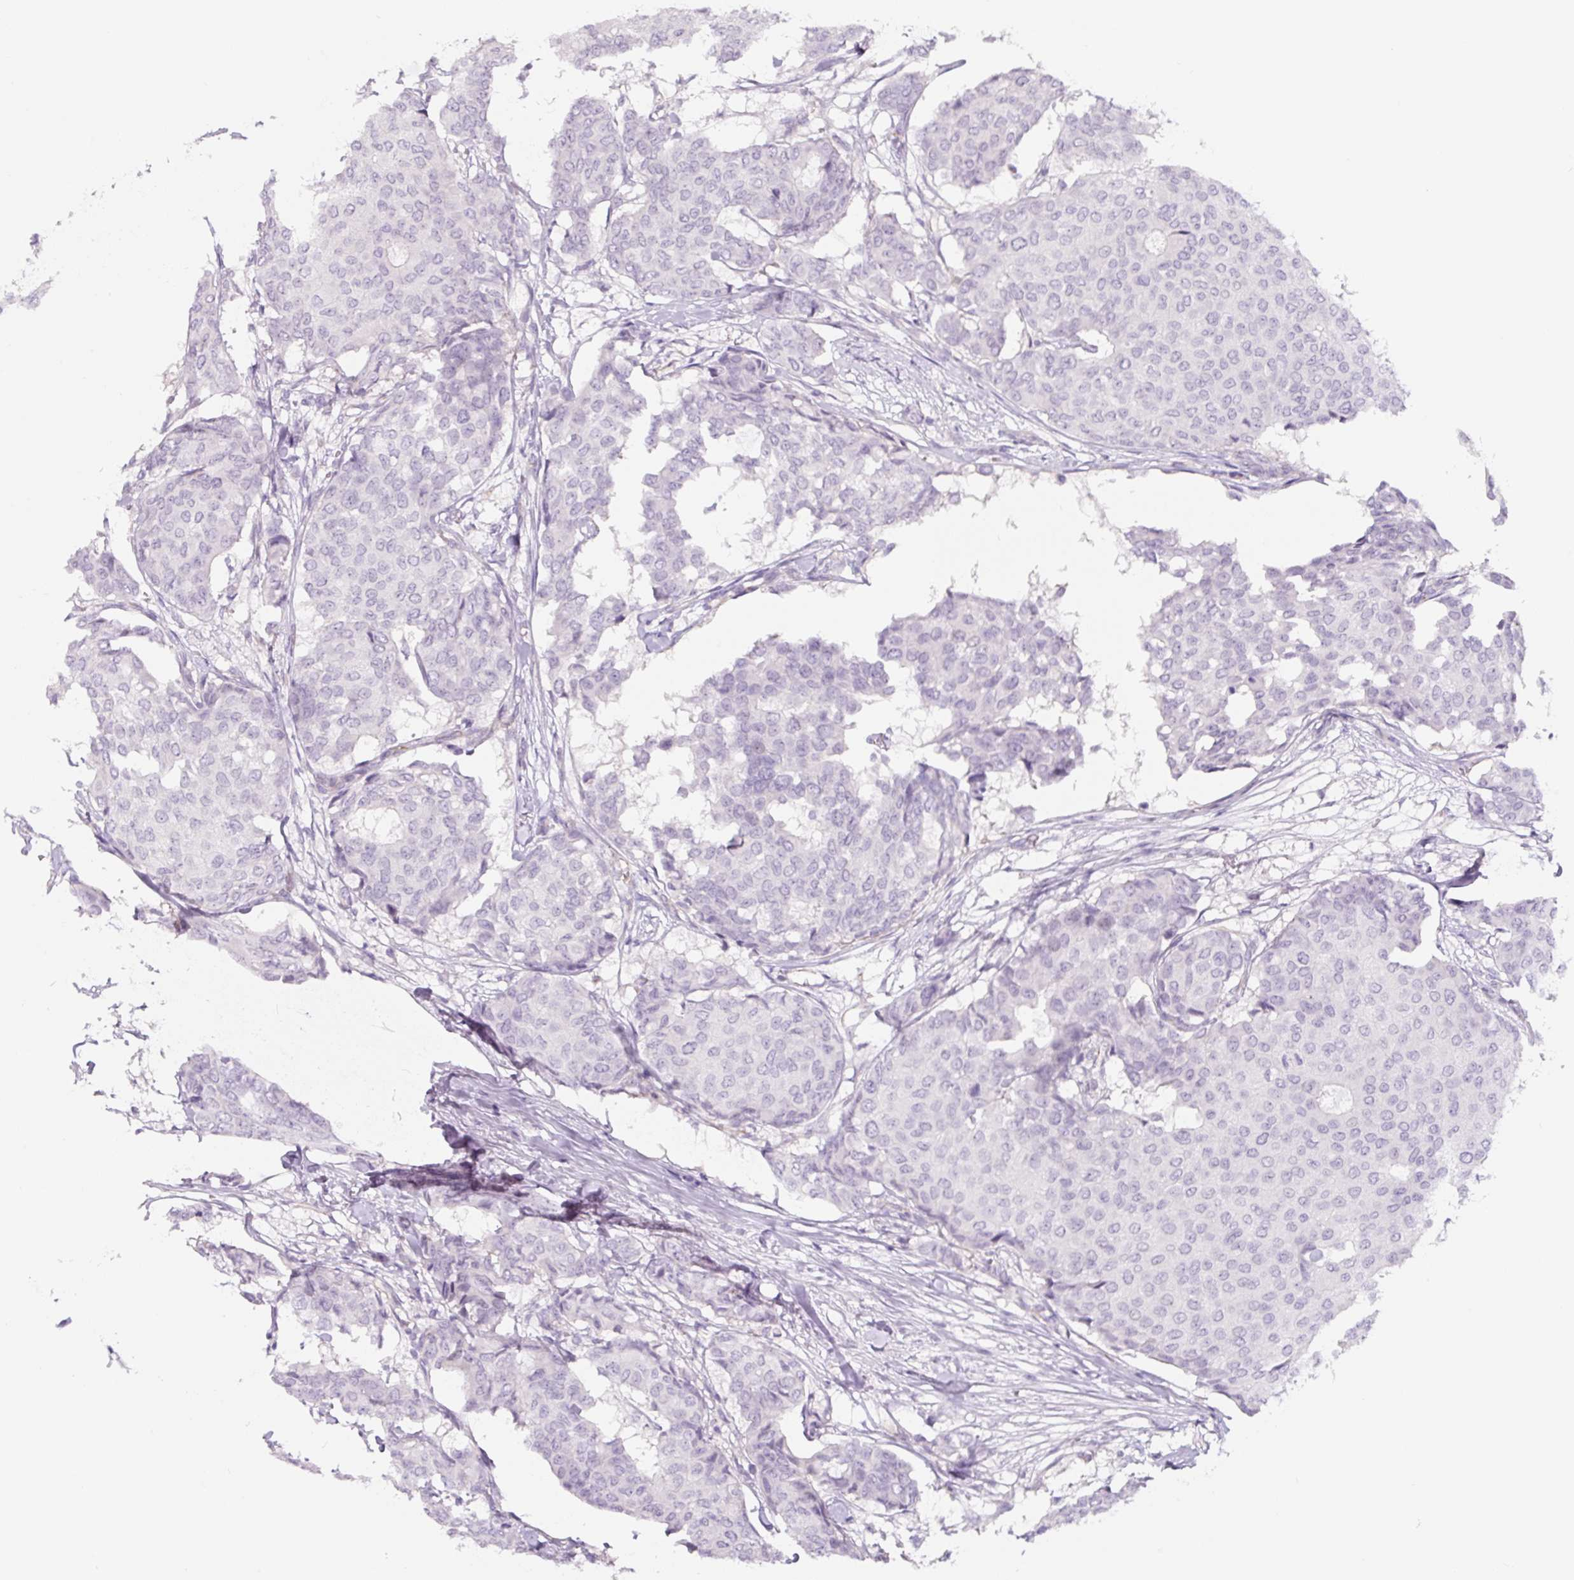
{"staining": {"intensity": "negative", "quantity": "none", "location": "none"}, "tissue": "breast cancer", "cell_type": "Tumor cells", "image_type": "cancer", "snomed": [{"axis": "morphology", "description": "Duct carcinoma"}, {"axis": "topography", "description": "Breast"}], "caption": "Human breast cancer stained for a protein using immunohistochemistry shows no expression in tumor cells.", "gene": "CCL25", "patient": {"sex": "female", "age": 75}}